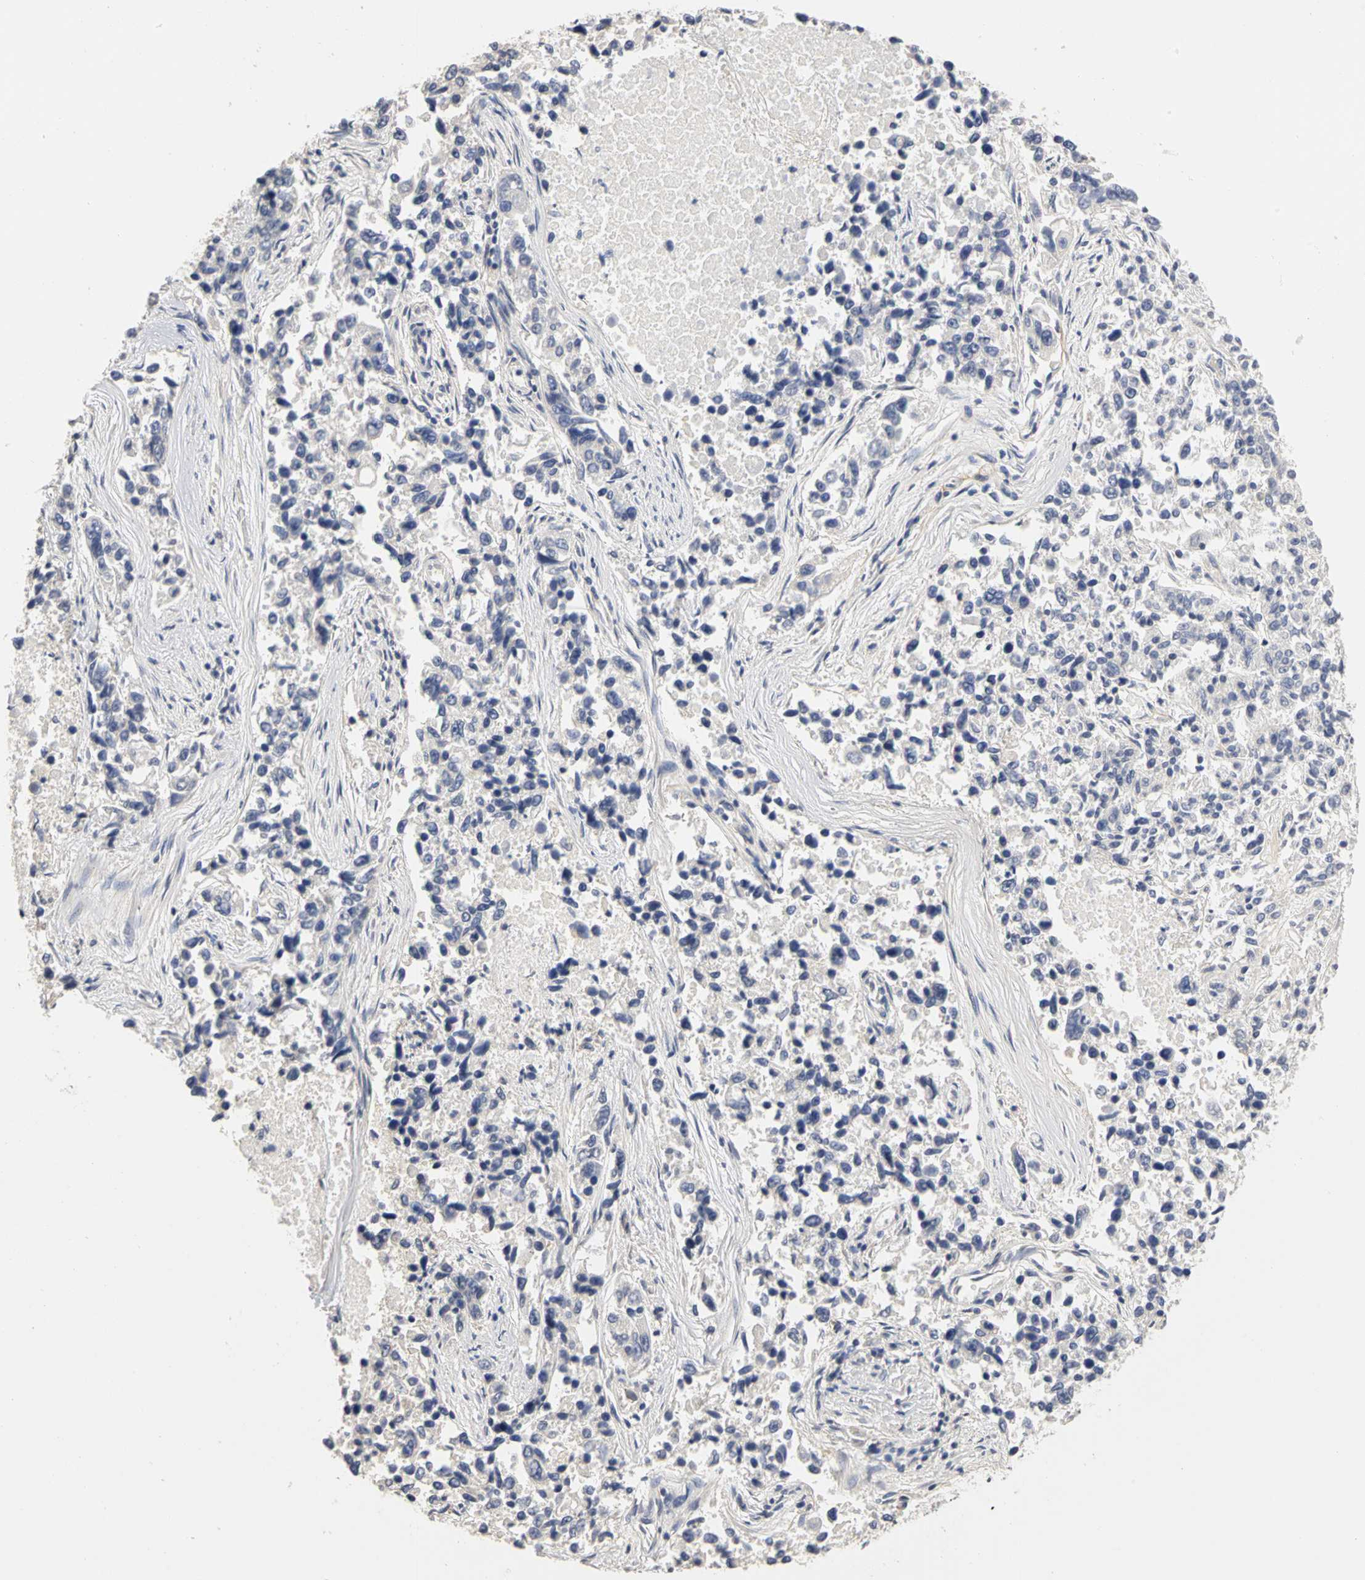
{"staining": {"intensity": "negative", "quantity": "none", "location": "none"}, "tissue": "lung cancer", "cell_type": "Tumor cells", "image_type": "cancer", "snomed": [{"axis": "morphology", "description": "Adenocarcinoma, NOS"}, {"axis": "topography", "description": "Lung"}], "caption": "A micrograph of human lung cancer (adenocarcinoma) is negative for staining in tumor cells.", "gene": "PGR", "patient": {"sex": "male", "age": 84}}